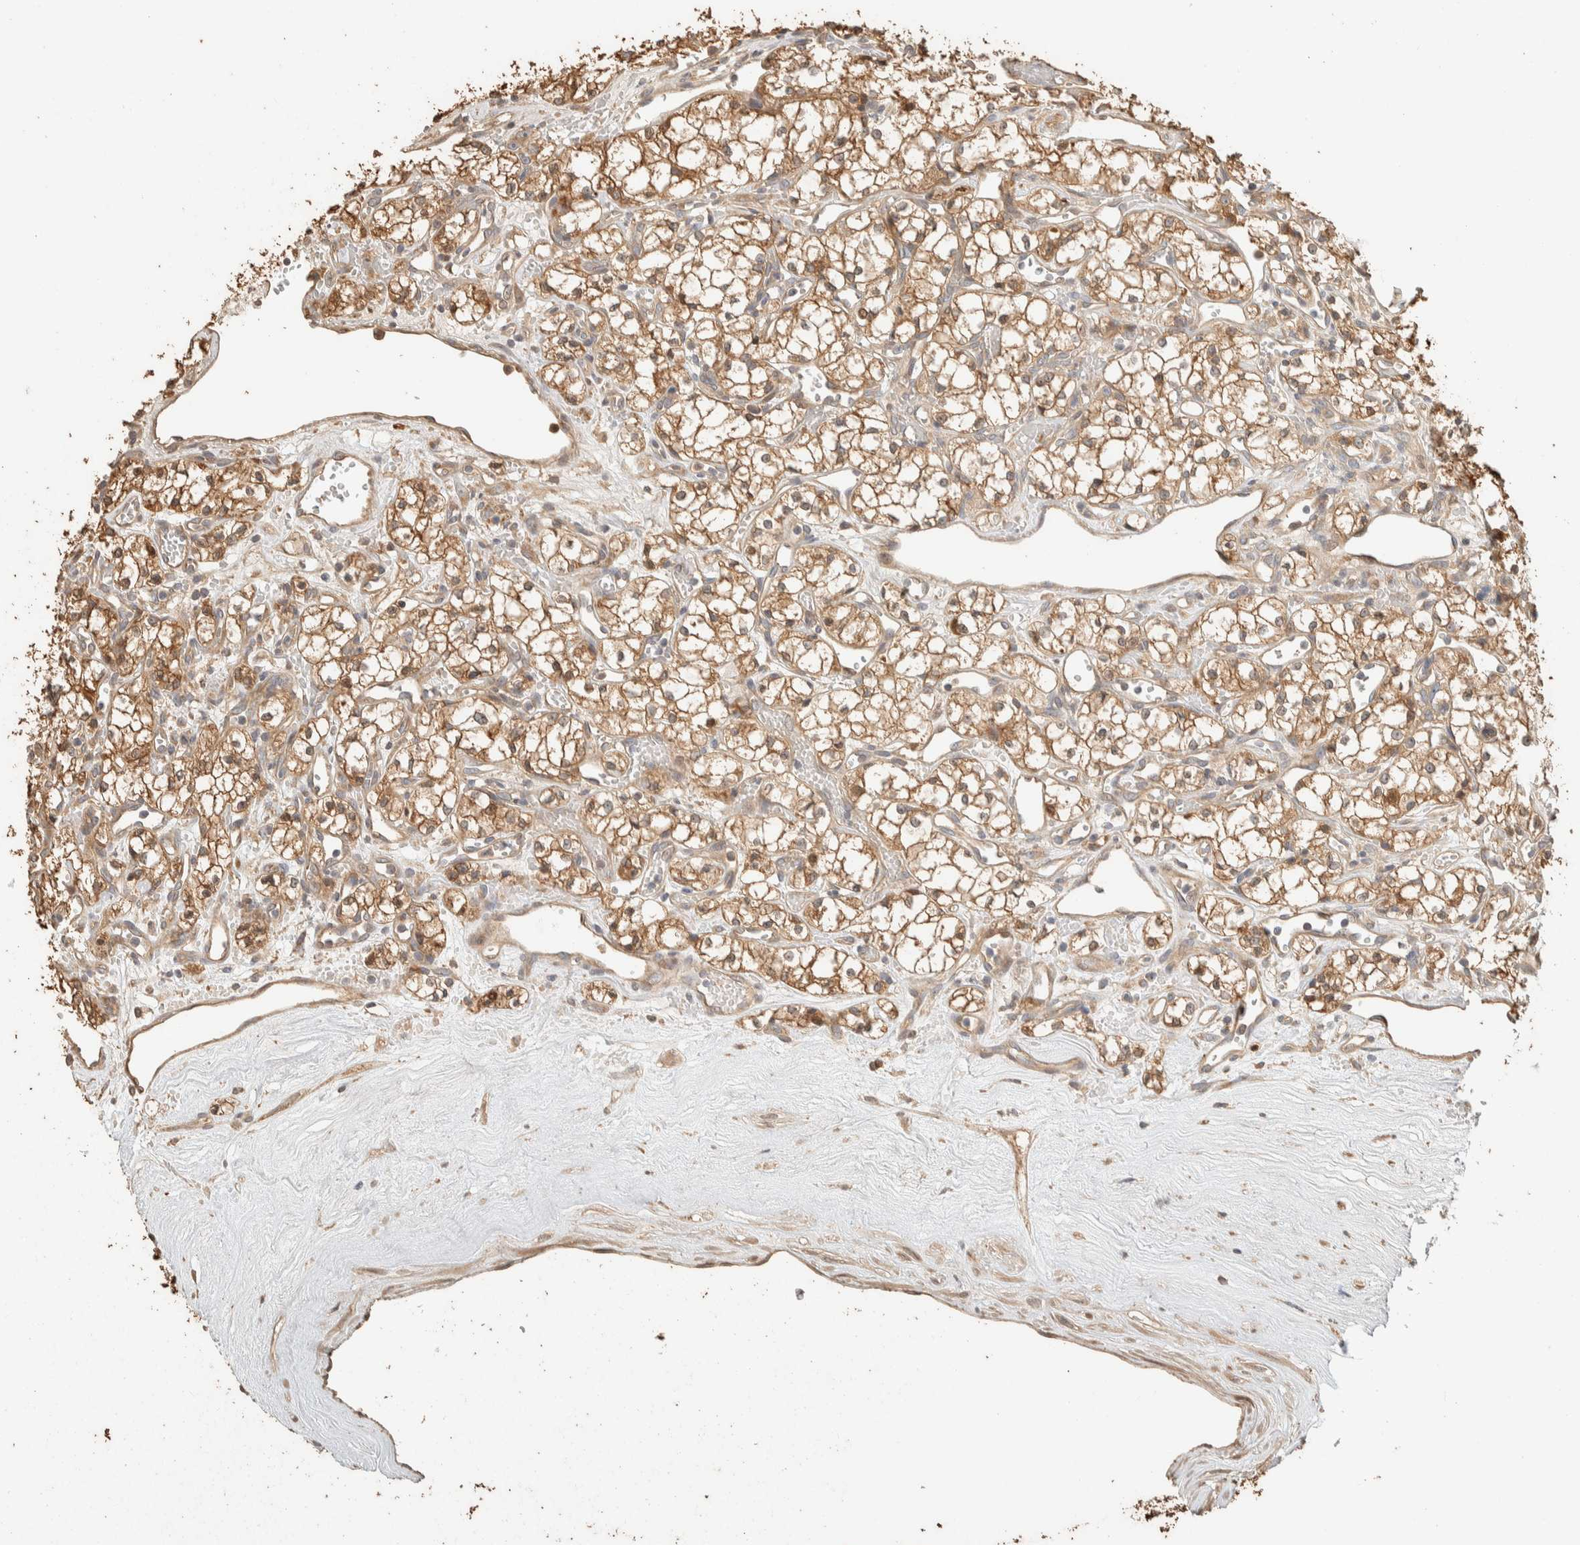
{"staining": {"intensity": "moderate", "quantity": ">75%", "location": "cytoplasmic/membranous"}, "tissue": "renal cancer", "cell_type": "Tumor cells", "image_type": "cancer", "snomed": [{"axis": "morphology", "description": "Adenocarcinoma, NOS"}, {"axis": "topography", "description": "Kidney"}], "caption": "The immunohistochemical stain shows moderate cytoplasmic/membranous expression in tumor cells of renal cancer (adenocarcinoma) tissue.", "gene": "EXOC7", "patient": {"sex": "male", "age": 59}}